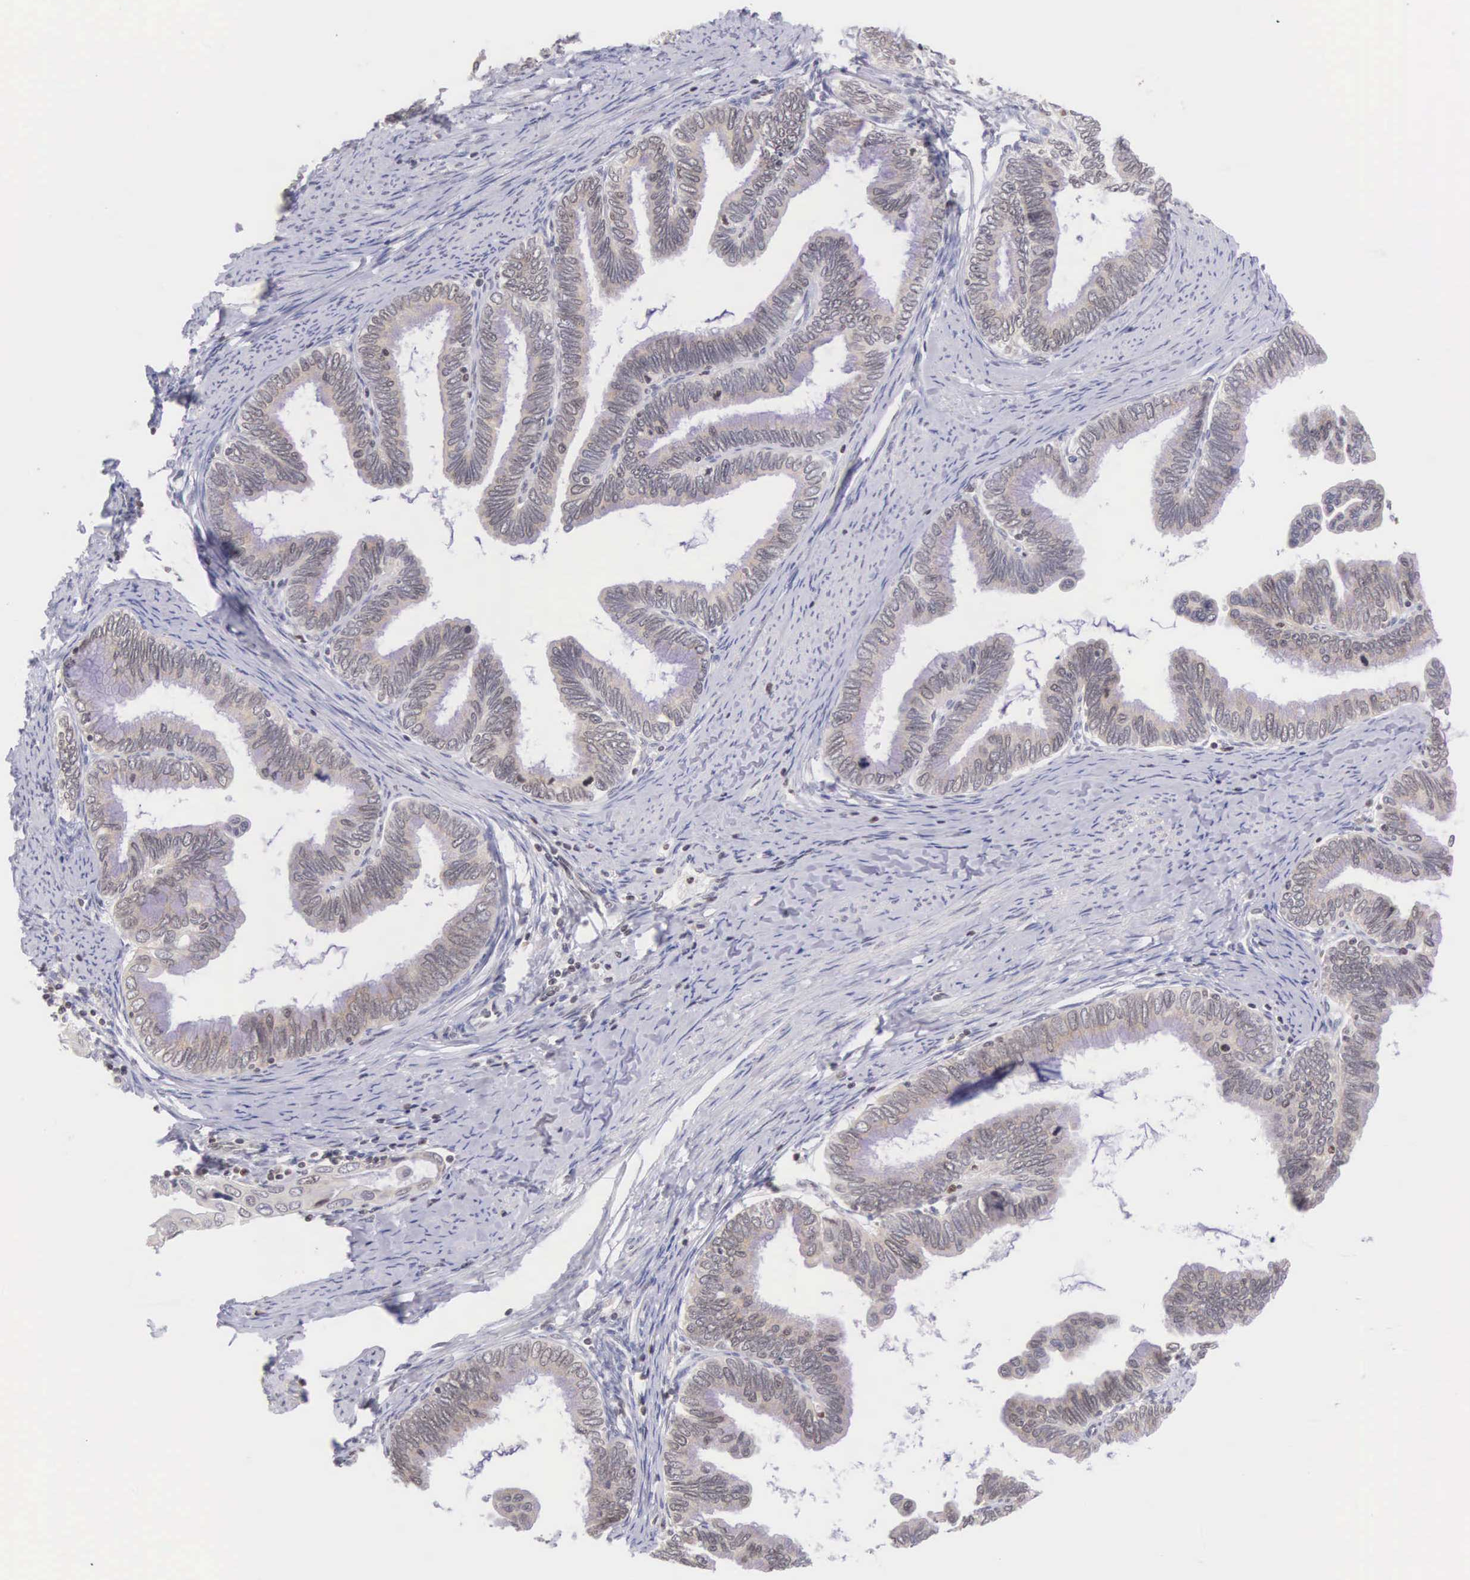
{"staining": {"intensity": "weak", "quantity": ">75%", "location": "cytoplasmic/membranous,nuclear"}, "tissue": "cervical cancer", "cell_type": "Tumor cells", "image_type": "cancer", "snomed": [{"axis": "morphology", "description": "Adenocarcinoma, NOS"}, {"axis": "topography", "description": "Cervix"}], "caption": "Protein expression analysis of cervical adenocarcinoma demonstrates weak cytoplasmic/membranous and nuclear positivity in about >75% of tumor cells. (DAB IHC, brown staining for protein, blue staining for nuclei).", "gene": "VRK1", "patient": {"sex": "female", "age": 49}}